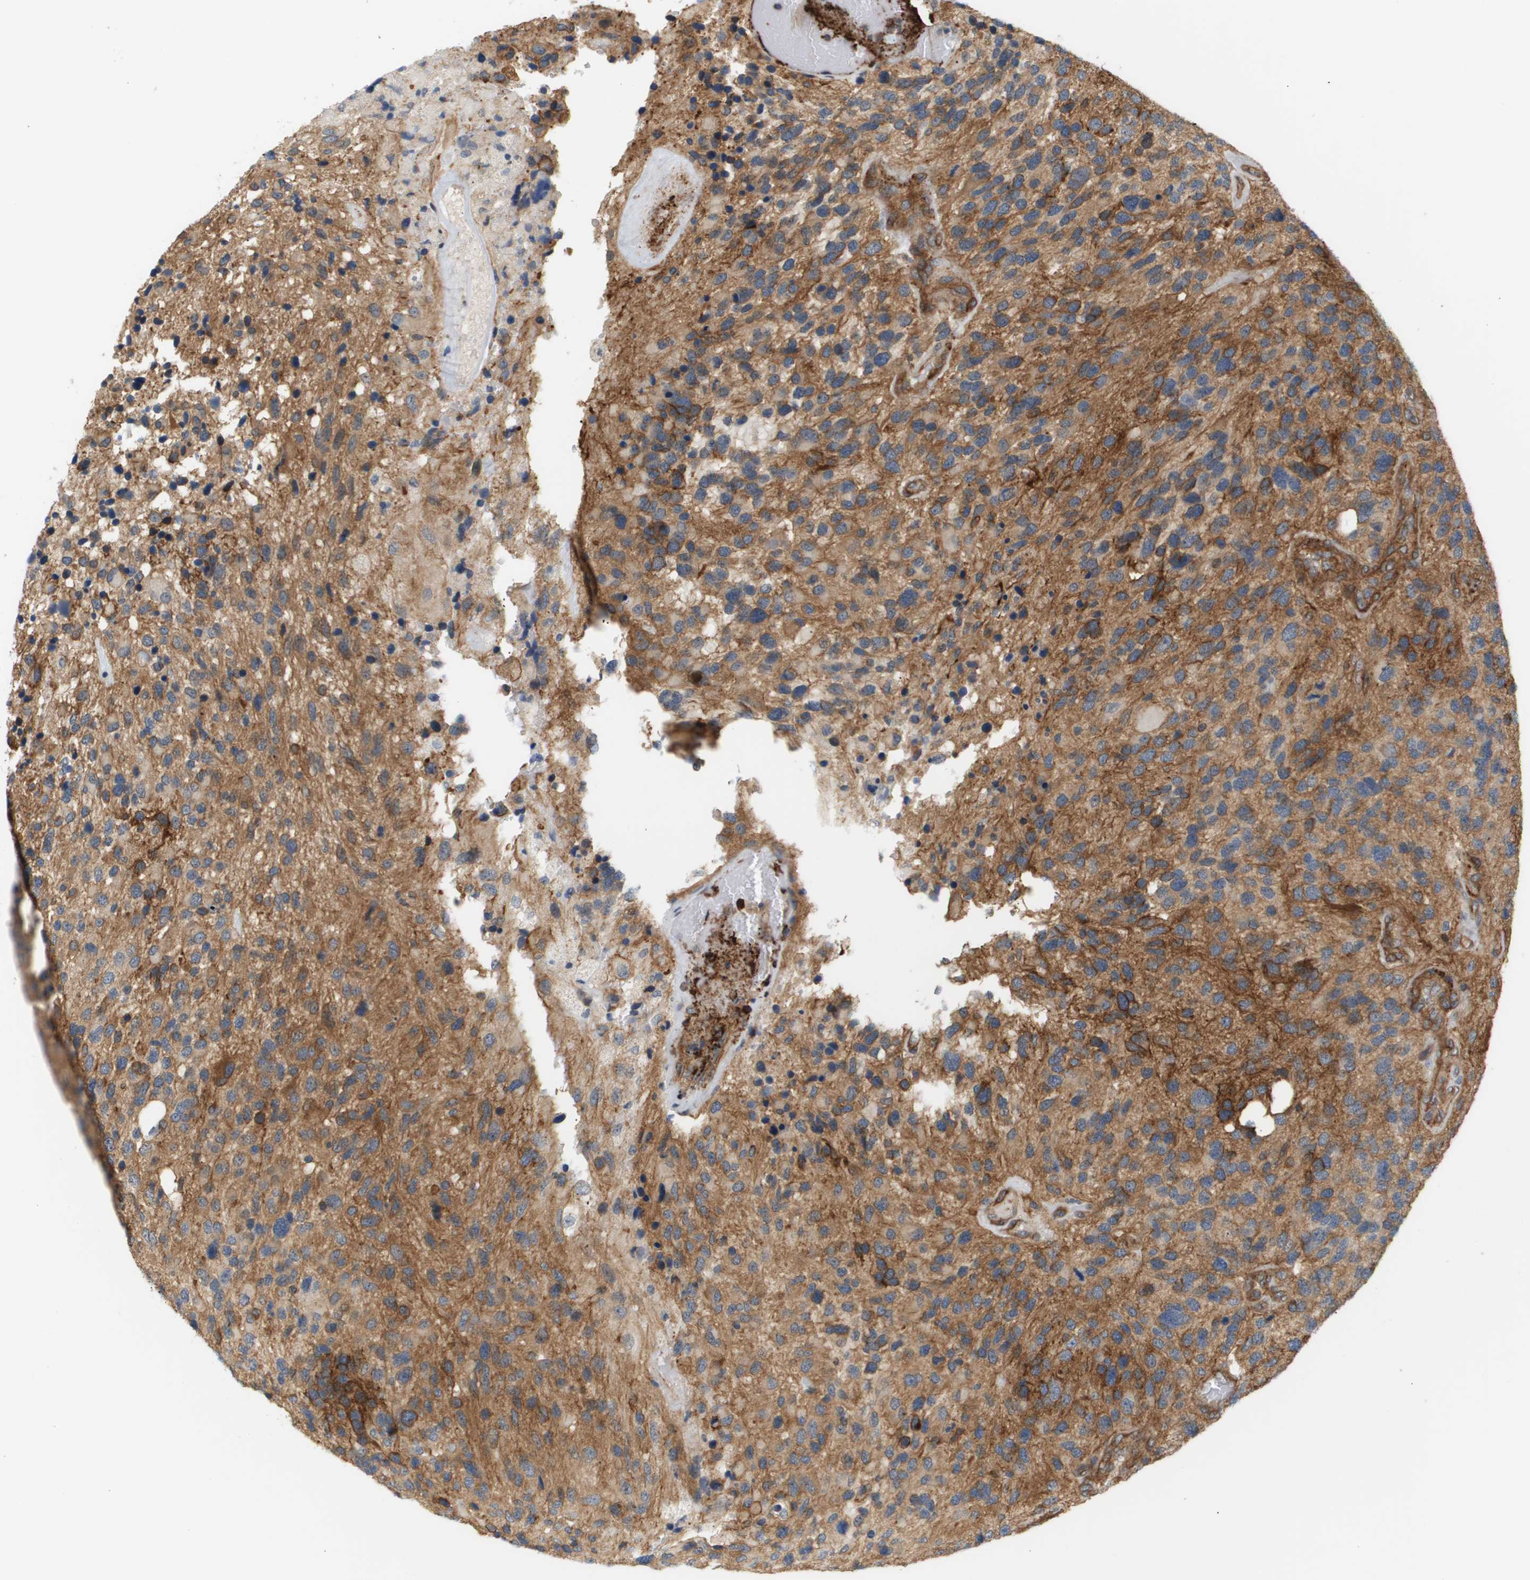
{"staining": {"intensity": "moderate", "quantity": "25%-75%", "location": "cytoplasmic/membranous"}, "tissue": "glioma", "cell_type": "Tumor cells", "image_type": "cancer", "snomed": [{"axis": "morphology", "description": "Glioma, malignant, High grade"}, {"axis": "topography", "description": "Brain"}], "caption": "The image reveals a brown stain indicating the presence of a protein in the cytoplasmic/membranous of tumor cells in high-grade glioma (malignant). Nuclei are stained in blue.", "gene": "CORO2B", "patient": {"sex": "female", "age": 58}}